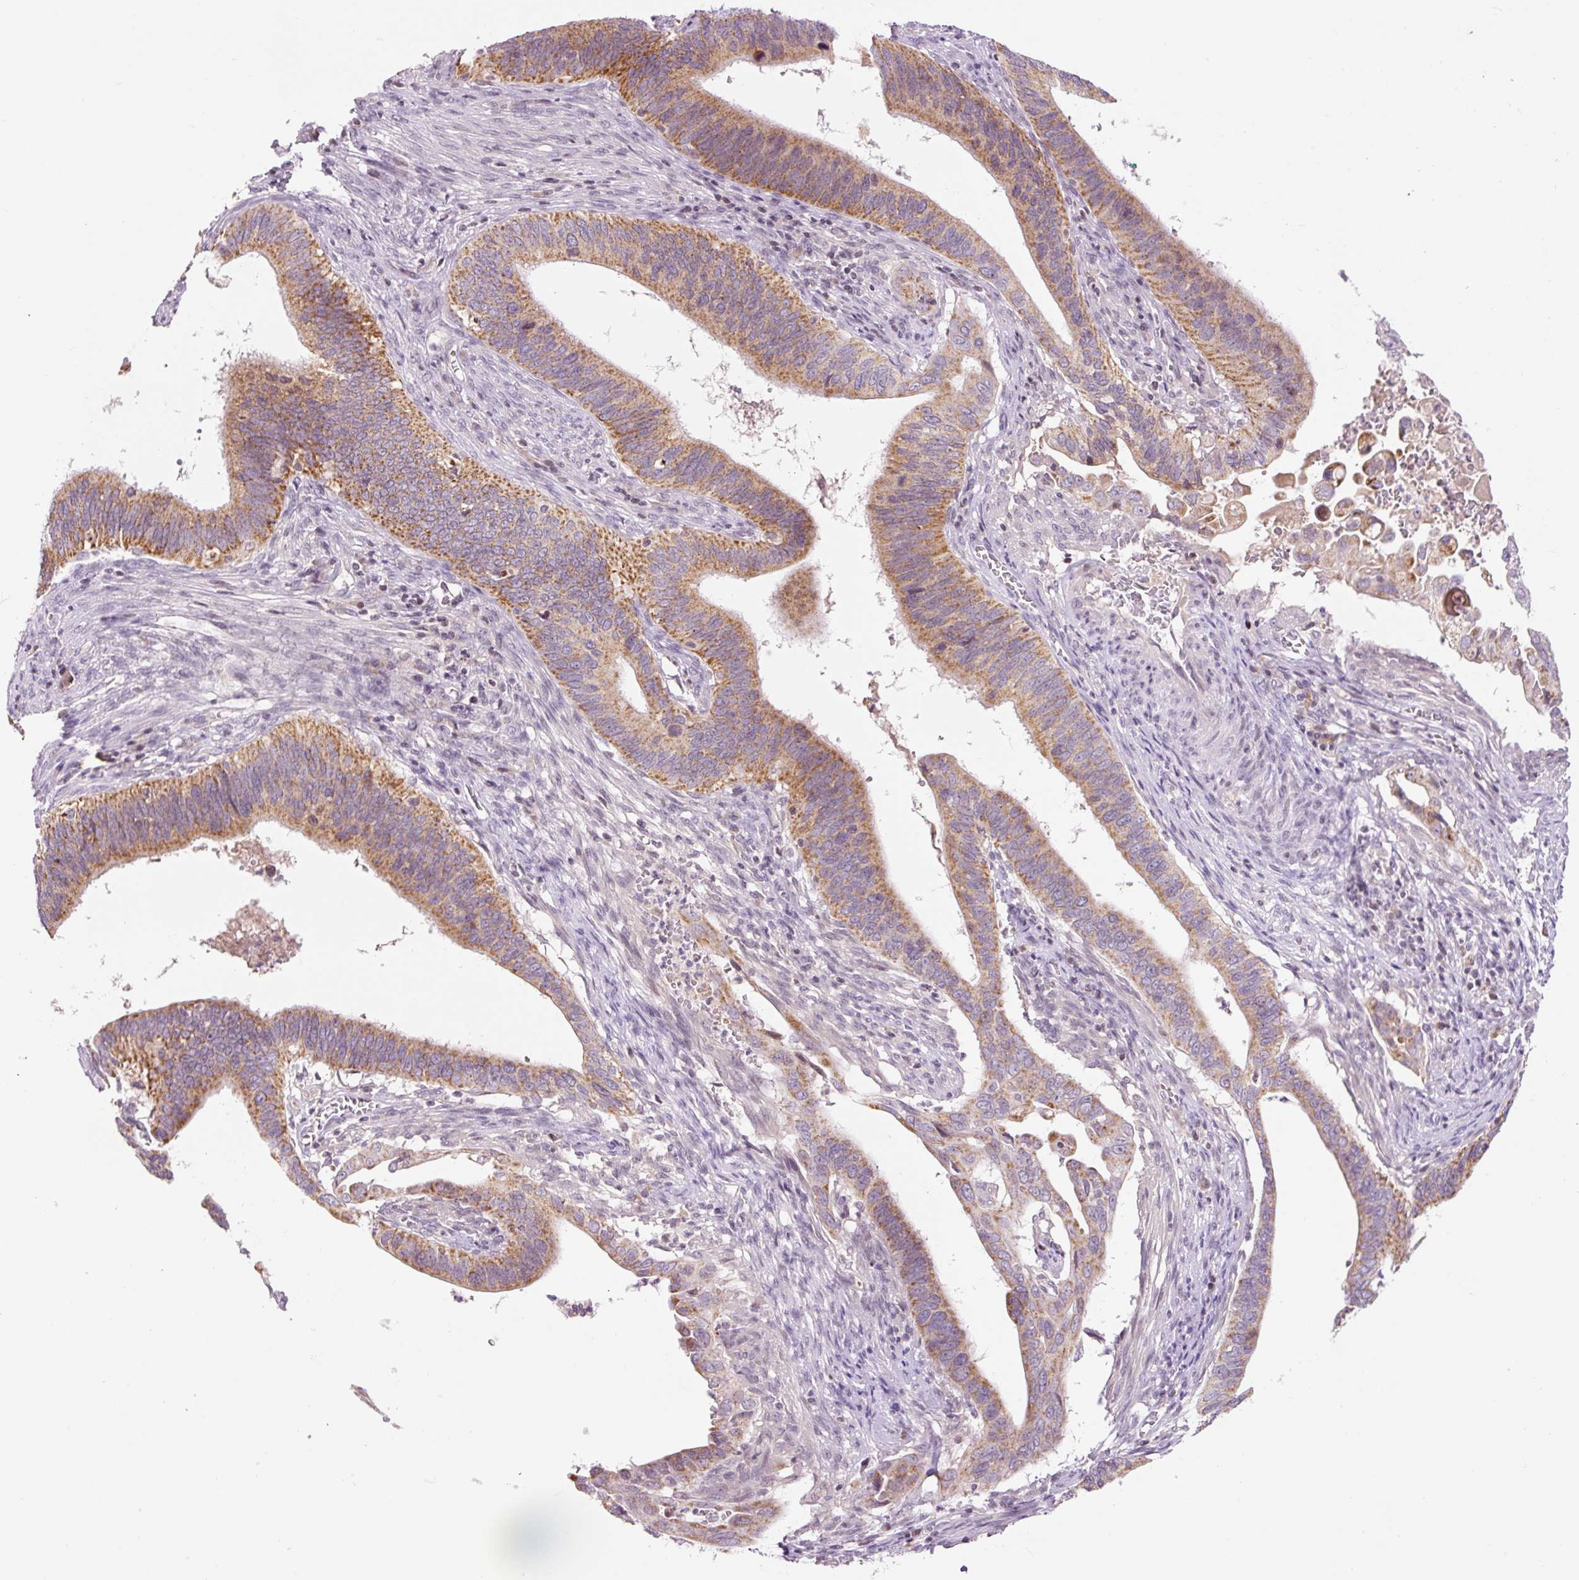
{"staining": {"intensity": "moderate", "quantity": ">75%", "location": "cytoplasmic/membranous"}, "tissue": "cervical cancer", "cell_type": "Tumor cells", "image_type": "cancer", "snomed": [{"axis": "morphology", "description": "Adenocarcinoma, NOS"}, {"axis": "topography", "description": "Cervix"}], "caption": "An immunohistochemistry (IHC) histopathology image of tumor tissue is shown. Protein staining in brown labels moderate cytoplasmic/membranous positivity in cervical adenocarcinoma within tumor cells. The staining was performed using DAB (3,3'-diaminobenzidine) to visualize the protein expression in brown, while the nuclei were stained in blue with hematoxylin (Magnification: 20x).", "gene": "ABHD11", "patient": {"sex": "female", "age": 42}}